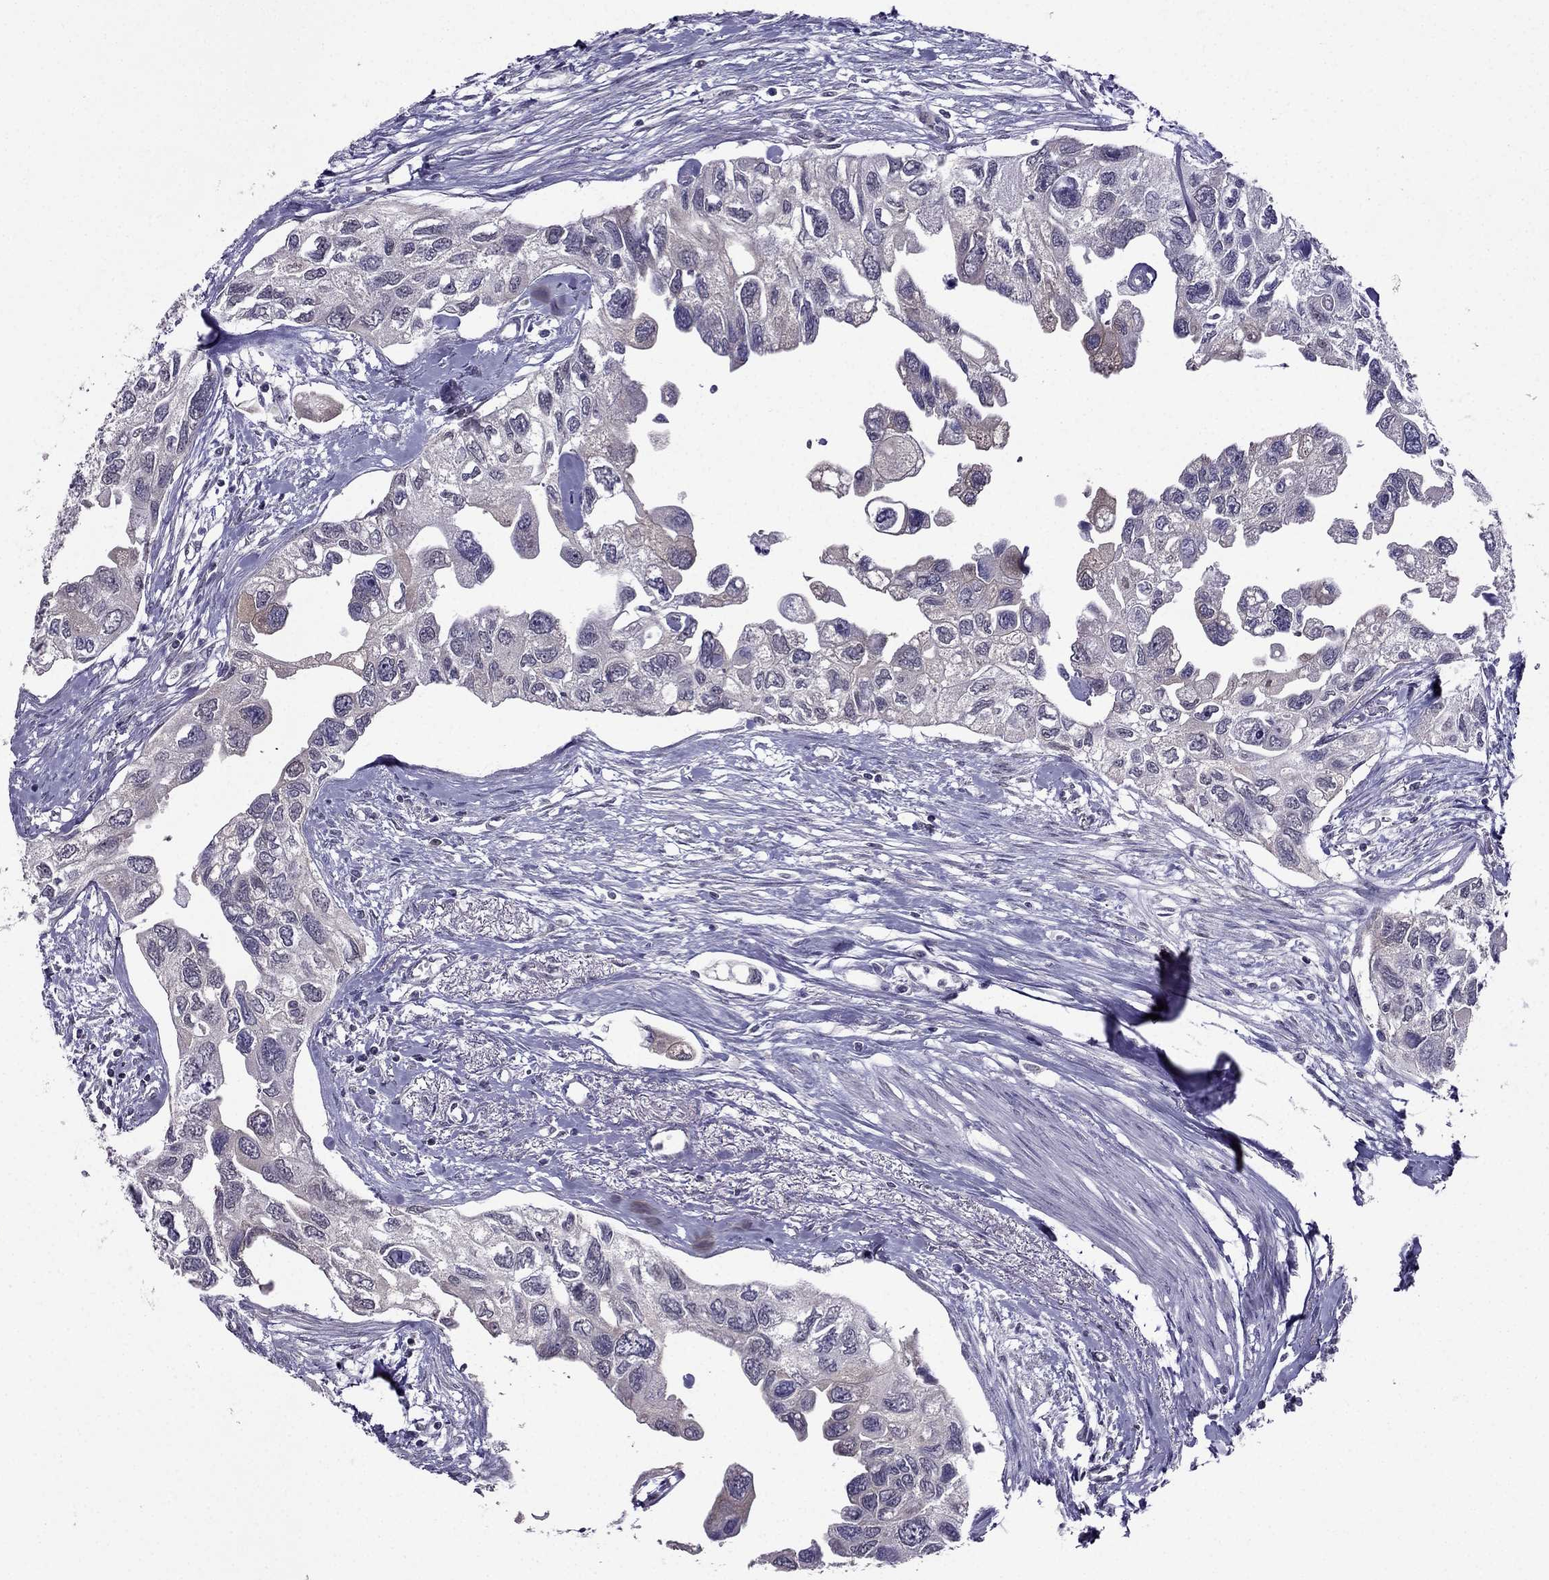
{"staining": {"intensity": "negative", "quantity": "none", "location": "none"}, "tissue": "urothelial cancer", "cell_type": "Tumor cells", "image_type": "cancer", "snomed": [{"axis": "morphology", "description": "Urothelial carcinoma, High grade"}, {"axis": "topography", "description": "Urinary bladder"}], "caption": "A high-resolution image shows IHC staining of high-grade urothelial carcinoma, which displays no significant positivity in tumor cells.", "gene": "AAK1", "patient": {"sex": "male", "age": 59}}